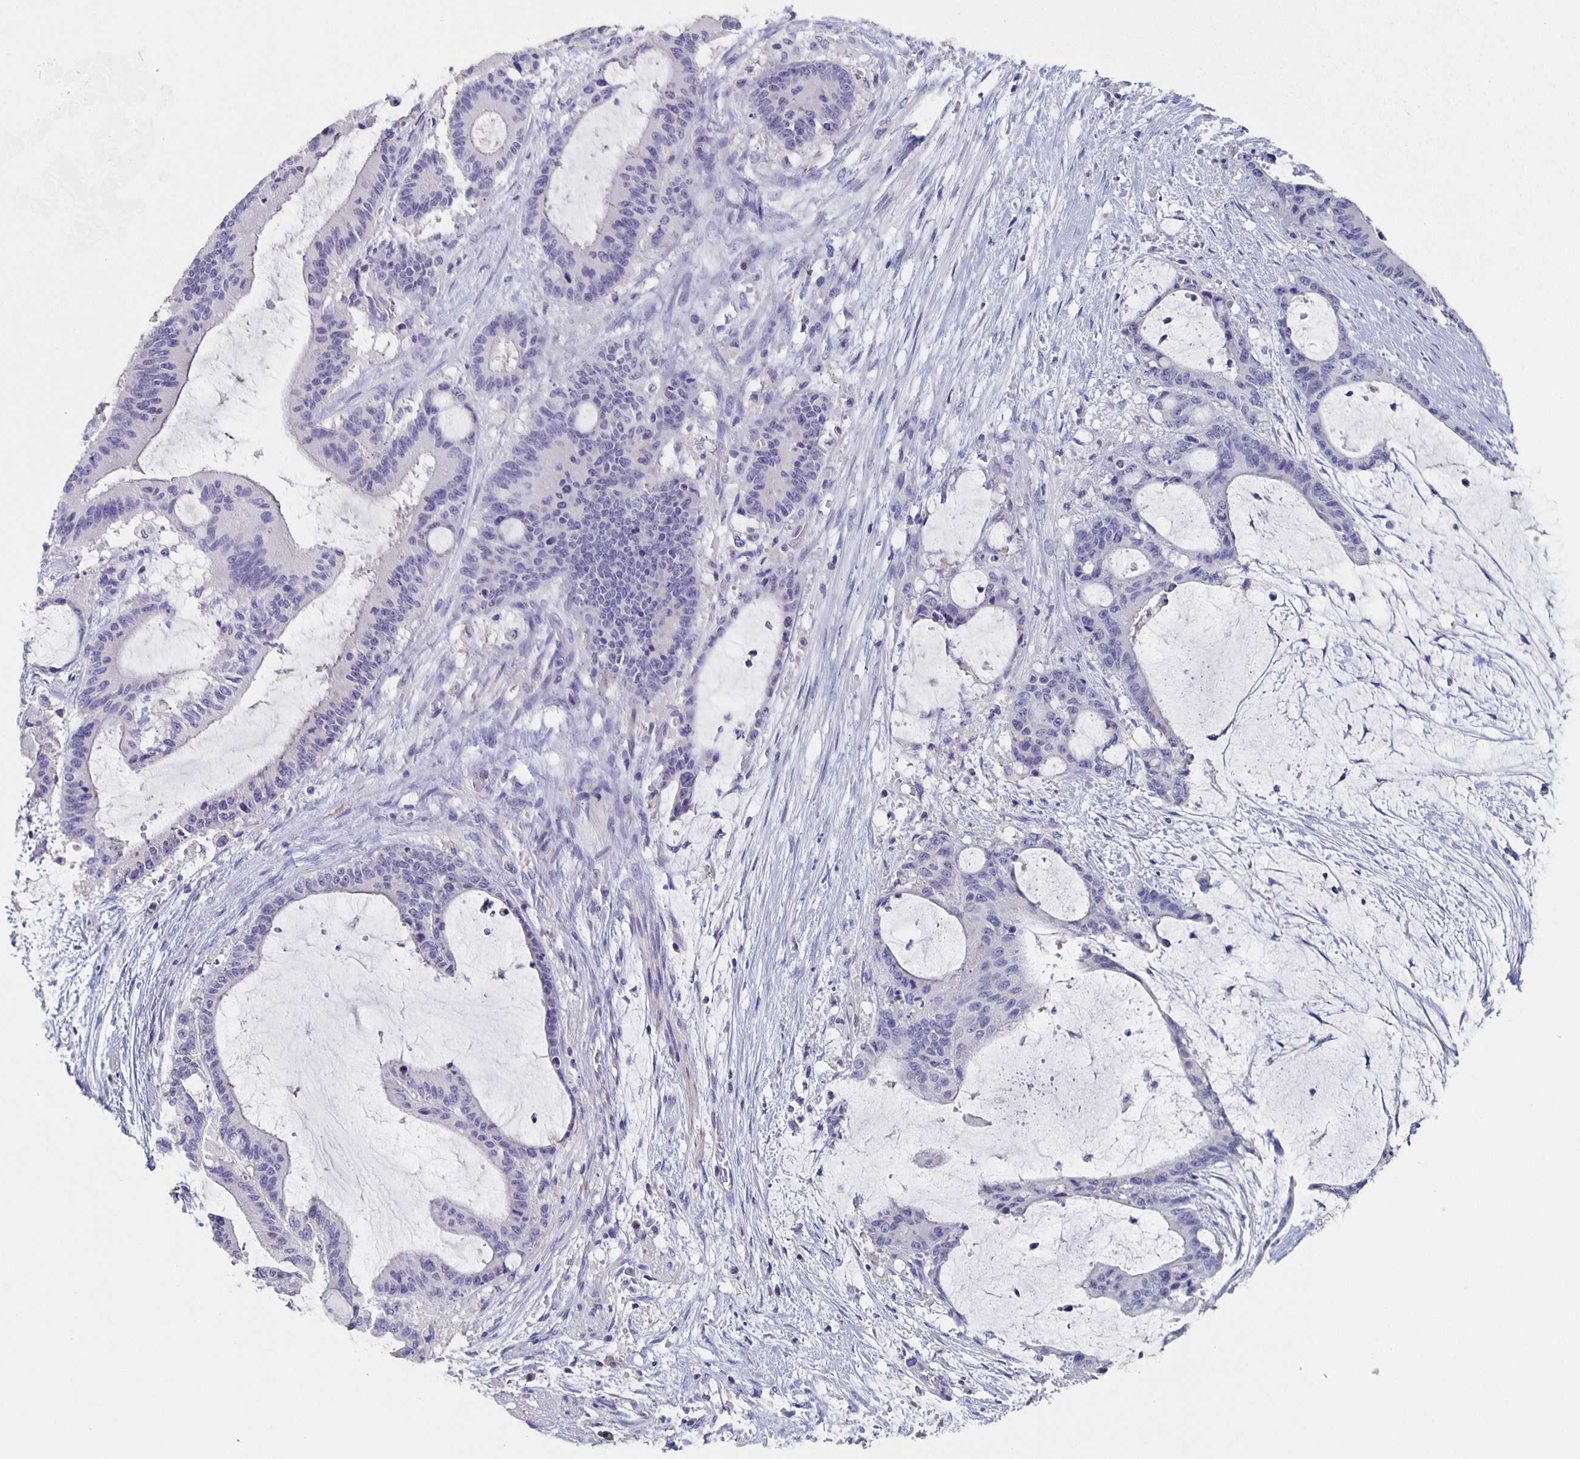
{"staining": {"intensity": "negative", "quantity": "none", "location": "none"}, "tissue": "liver cancer", "cell_type": "Tumor cells", "image_type": "cancer", "snomed": [{"axis": "morphology", "description": "Normal tissue, NOS"}, {"axis": "morphology", "description": "Cholangiocarcinoma"}, {"axis": "topography", "description": "Liver"}, {"axis": "topography", "description": "Peripheral nerve tissue"}], "caption": "This is an IHC image of human liver cholangiocarcinoma. There is no positivity in tumor cells.", "gene": "CACNA2D2", "patient": {"sex": "female", "age": 73}}